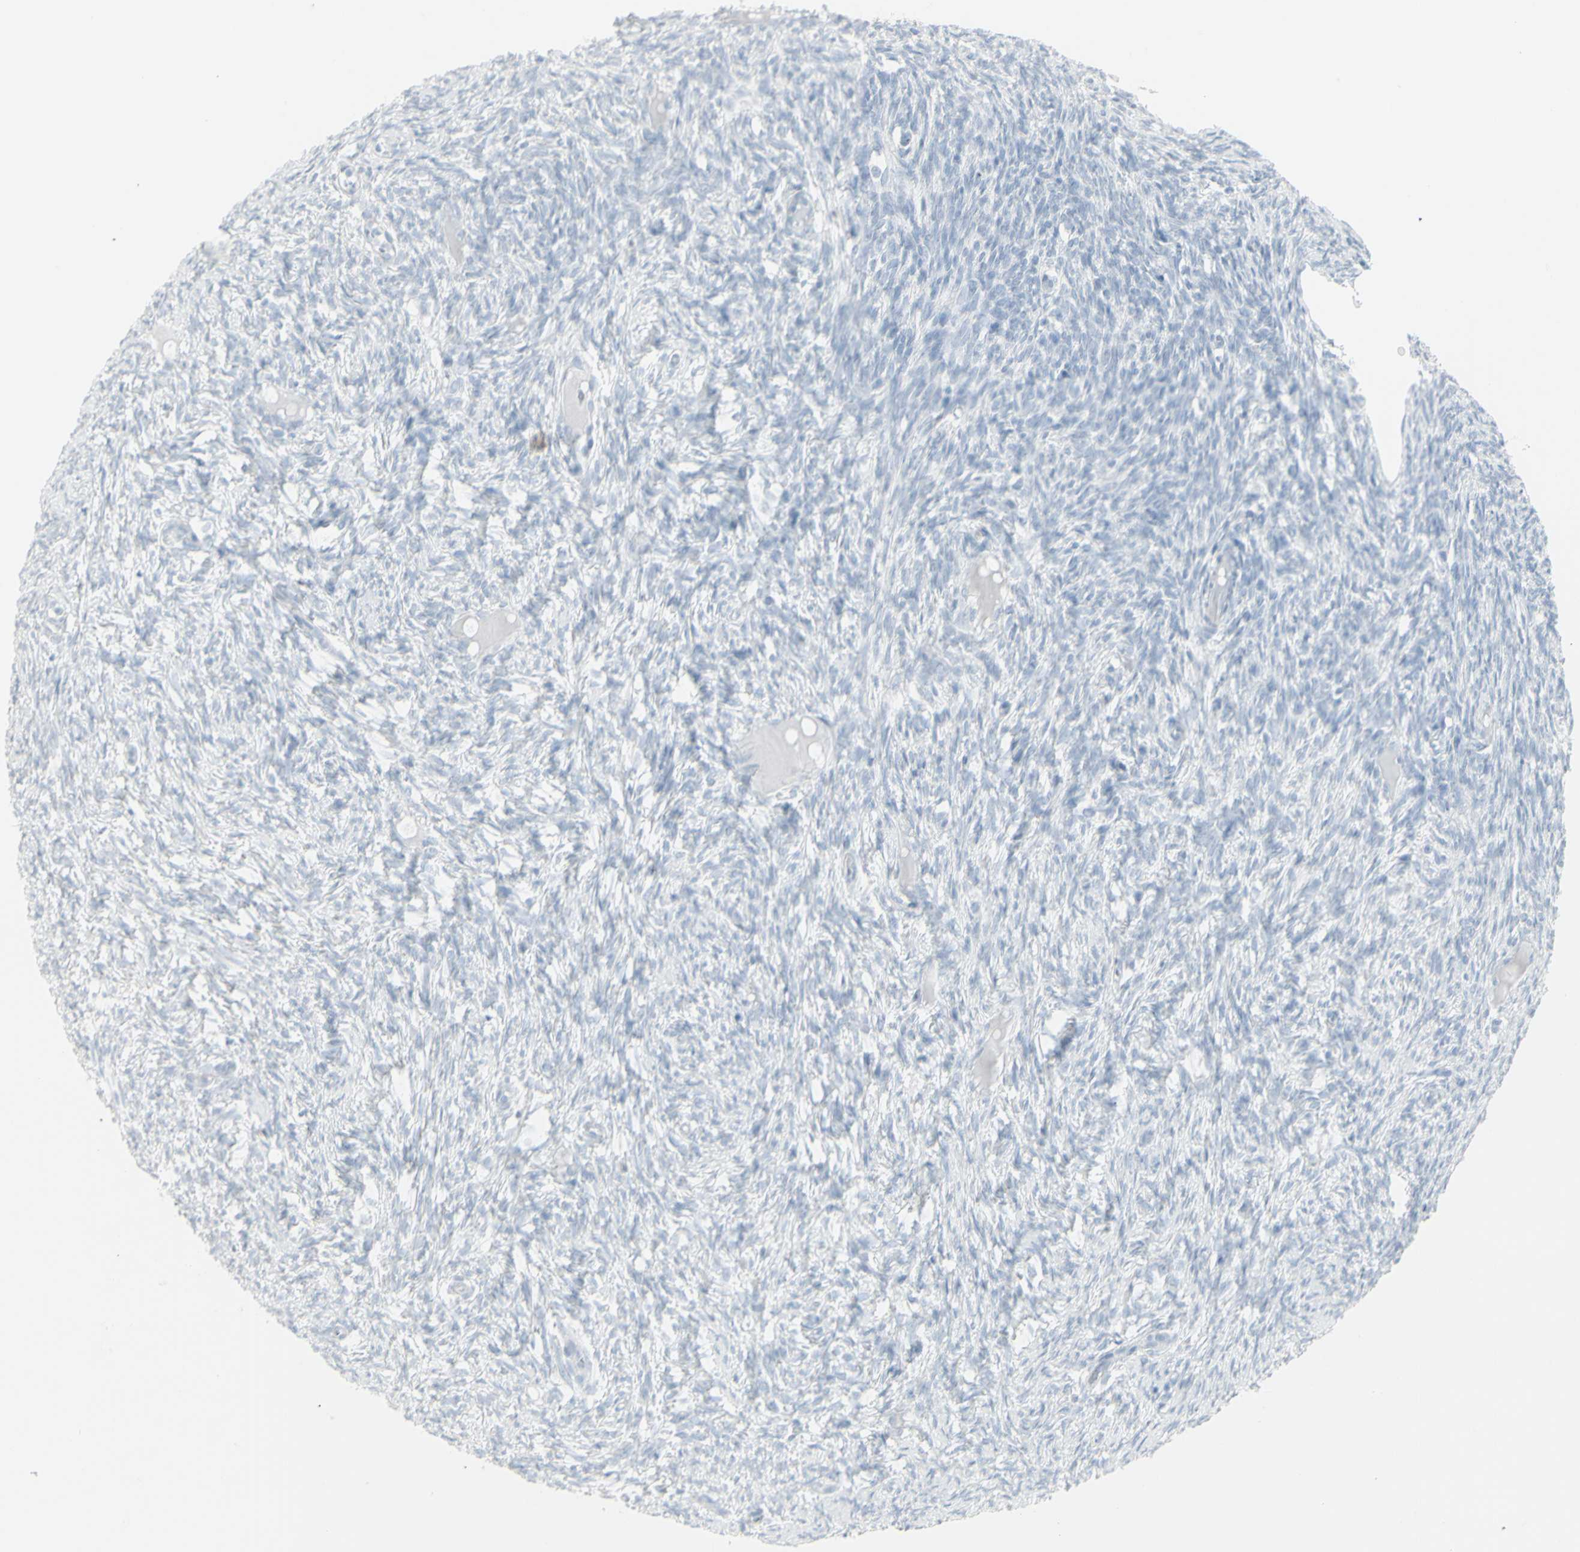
{"staining": {"intensity": "negative", "quantity": "none", "location": "none"}, "tissue": "ovary", "cell_type": "Ovarian stroma cells", "image_type": "normal", "snomed": [{"axis": "morphology", "description": "Normal tissue, NOS"}, {"axis": "topography", "description": "Ovary"}], "caption": "High power microscopy histopathology image of an immunohistochemistry micrograph of normal ovary, revealing no significant positivity in ovarian stroma cells. (DAB IHC, high magnification).", "gene": "YBX2", "patient": {"sex": "female", "age": 33}}